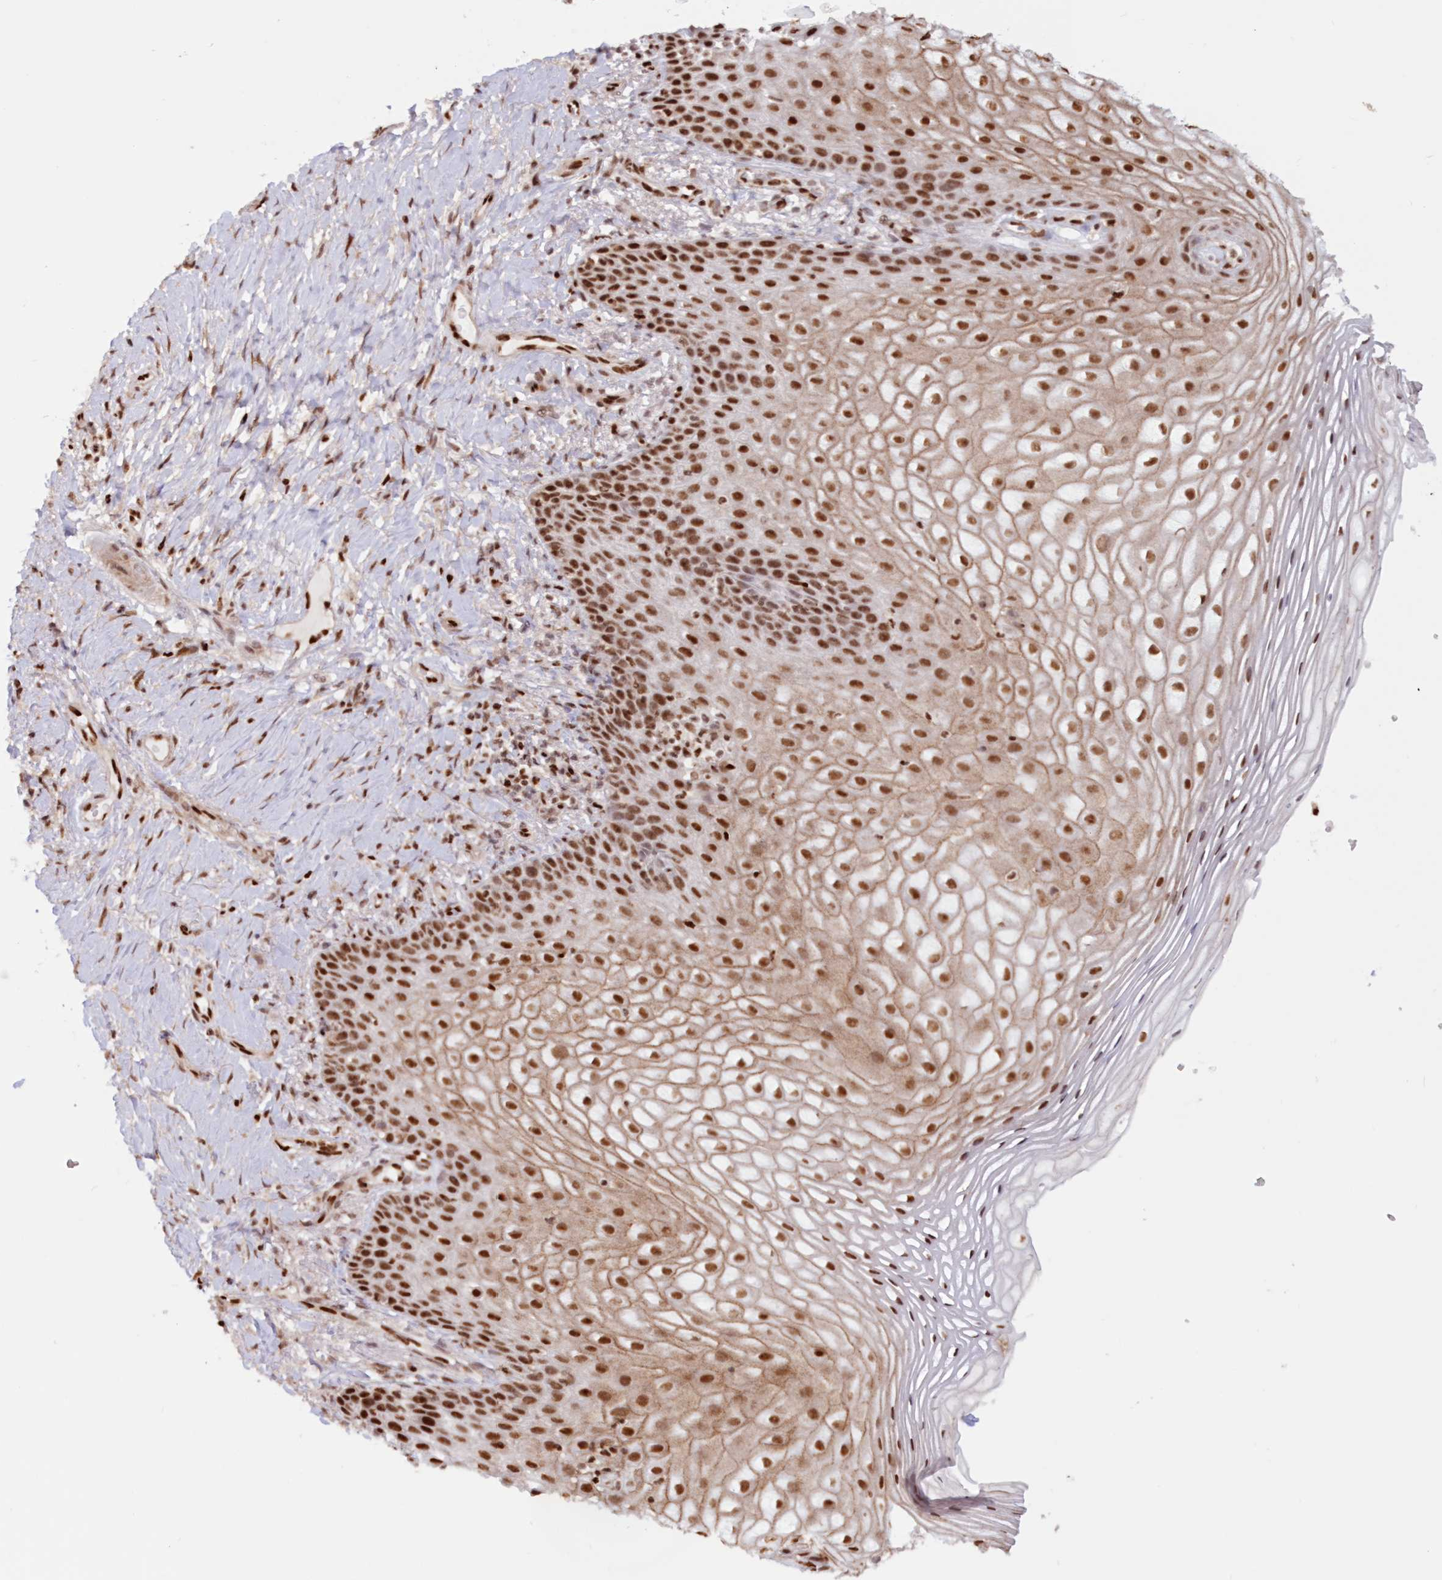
{"staining": {"intensity": "strong", "quantity": ">75%", "location": "cytoplasmic/membranous,nuclear"}, "tissue": "vagina", "cell_type": "Squamous epithelial cells", "image_type": "normal", "snomed": [{"axis": "morphology", "description": "Normal tissue, NOS"}, {"axis": "topography", "description": "Vagina"}], "caption": "High-power microscopy captured an IHC photomicrograph of benign vagina, revealing strong cytoplasmic/membranous,nuclear expression in approximately >75% of squamous epithelial cells.", "gene": "POLR2B", "patient": {"sex": "female", "age": 60}}